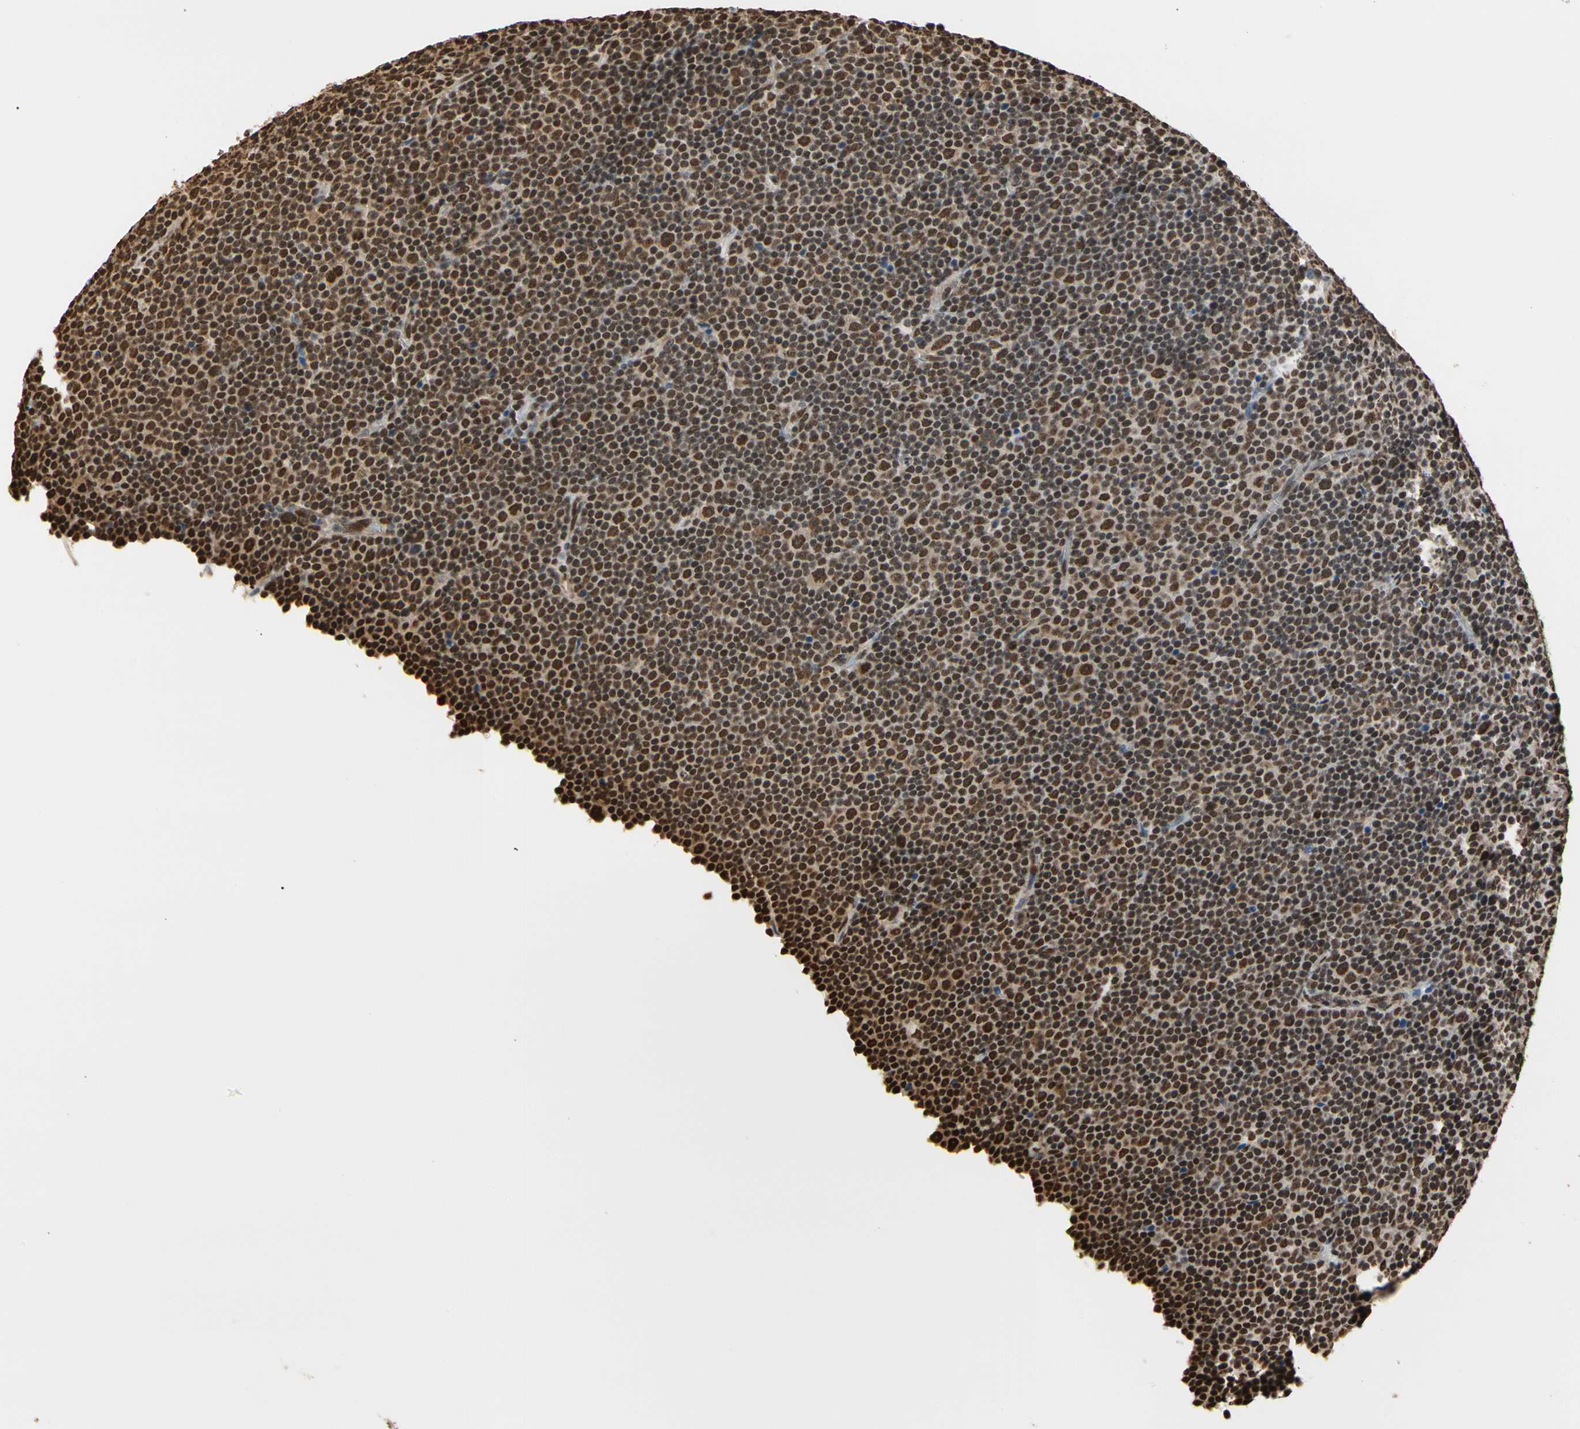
{"staining": {"intensity": "strong", "quantity": ">75%", "location": "nuclear"}, "tissue": "lymphoma", "cell_type": "Tumor cells", "image_type": "cancer", "snomed": [{"axis": "morphology", "description": "Malignant lymphoma, non-Hodgkin's type, Low grade"}, {"axis": "topography", "description": "Lymph node"}], "caption": "An IHC histopathology image of neoplastic tissue is shown. Protein staining in brown highlights strong nuclear positivity in lymphoma within tumor cells.", "gene": "HNRNPK", "patient": {"sex": "female", "age": 67}}